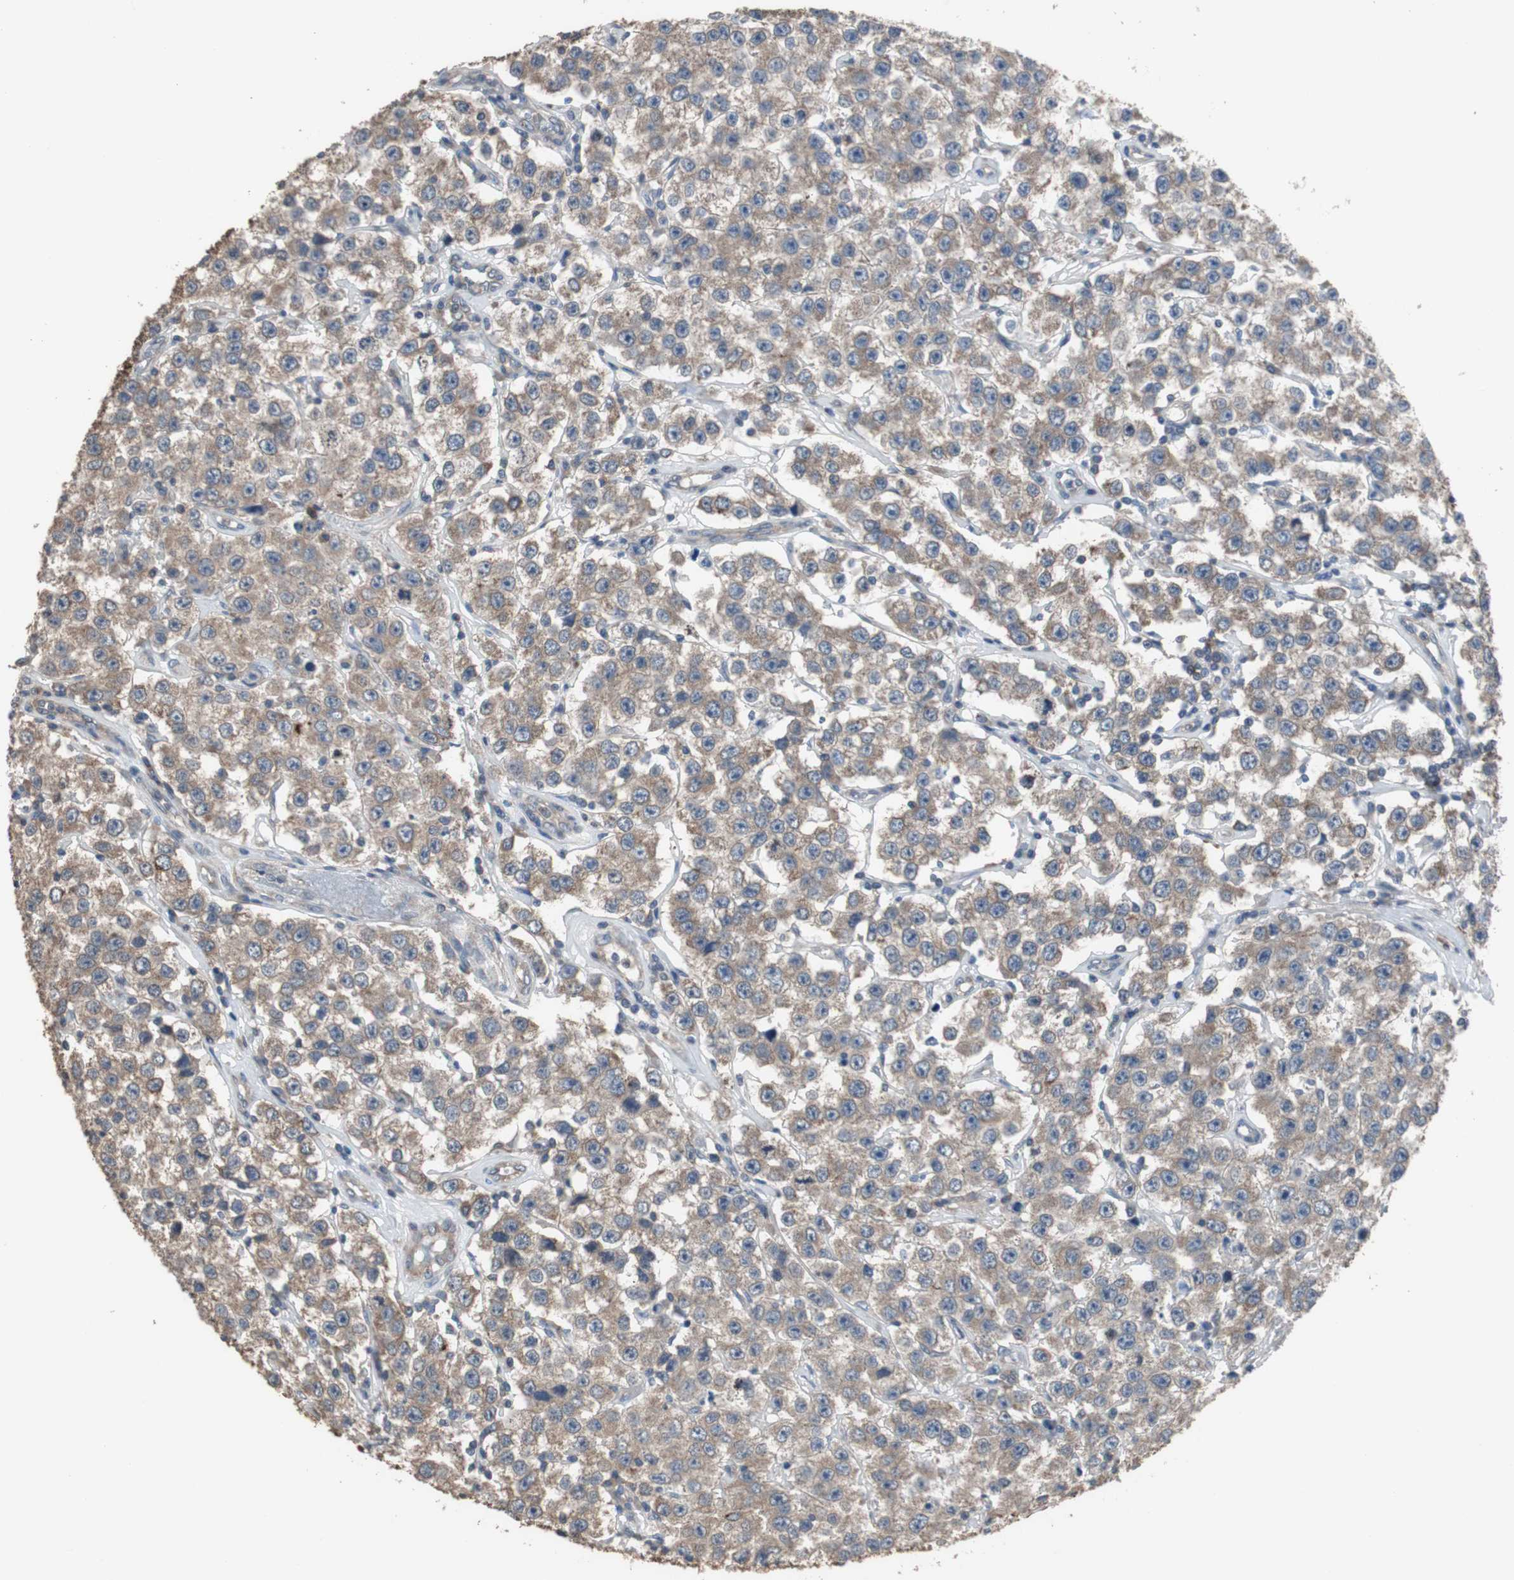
{"staining": {"intensity": "moderate", "quantity": ">75%", "location": "cytoplasmic/membranous"}, "tissue": "testis cancer", "cell_type": "Tumor cells", "image_type": "cancer", "snomed": [{"axis": "morphology", "description": "Seminoma, NOS"}, {"axis": "topography", "description": "Testis"}], "caption": "Immunohistochemistry (IHC) (DAB (3,3'-diaminobenzidine)) staining of seminoma (testis) shows moderate cytoplasmic/membranous protein positivity in about >75% of tumor cells. The staining was performed using DAB (3,3'-diaminobenzidine), with brown indicating positive protein expression. Nuclei are stained blue with hematoxylin.", "gene": "USP10", "patient": {"sex": "male", "age": 52}}